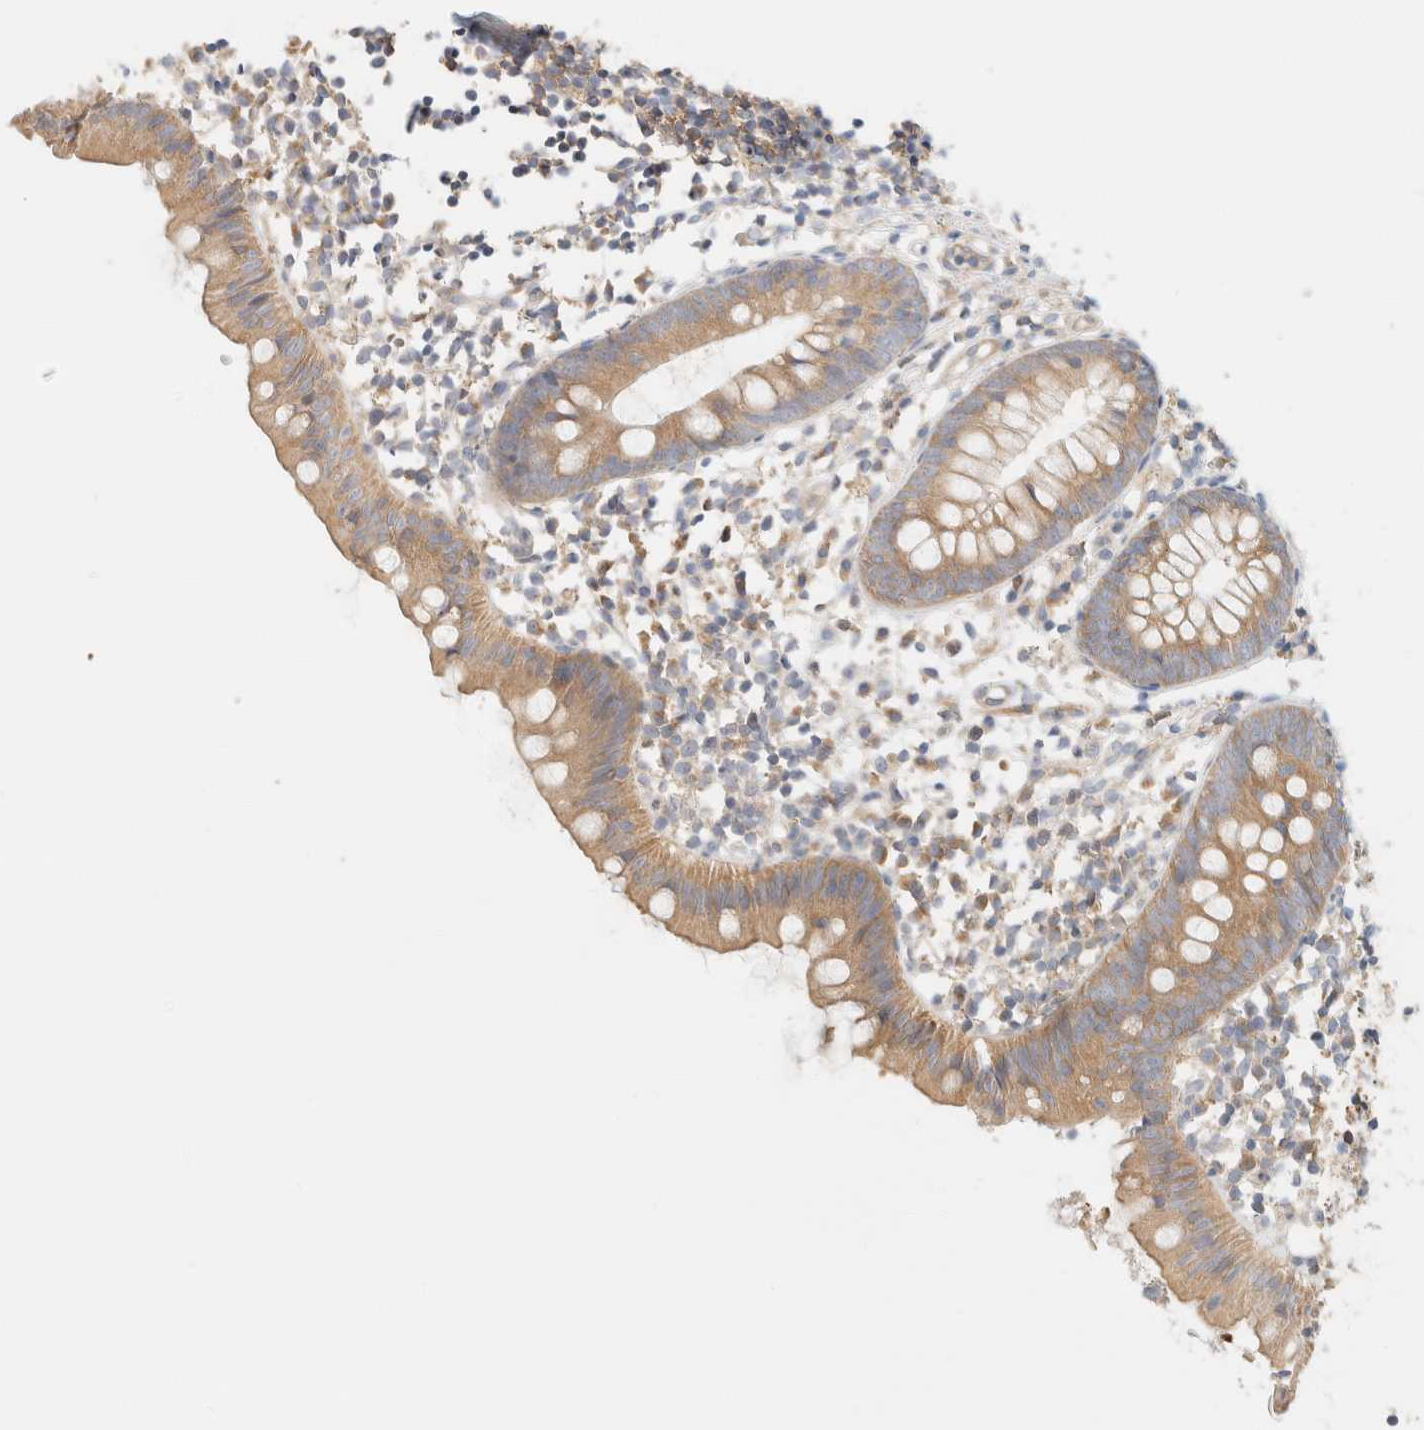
{"staining": {"intensity": "moderate", "quantity": ">75%", "location": "cytoplasmic/membranous"}, "tissue": "appendix", "cell_type": "Glandular cells", "image_type": "normal", "snomed": [{"axis": "morphology", "description": "Normal tissue, NOS"}, {"axis": "topography", "description": "Appendix"}], "caption": "This micrograph exhibits immunohistochemistry staining of unremarkable appendix, with medium moderate cytoplasmic/membranous positivity in about >75% of glandular cells.", "gene": "SH3GLB2", "patient": {"sex": "female", "age": 20}}